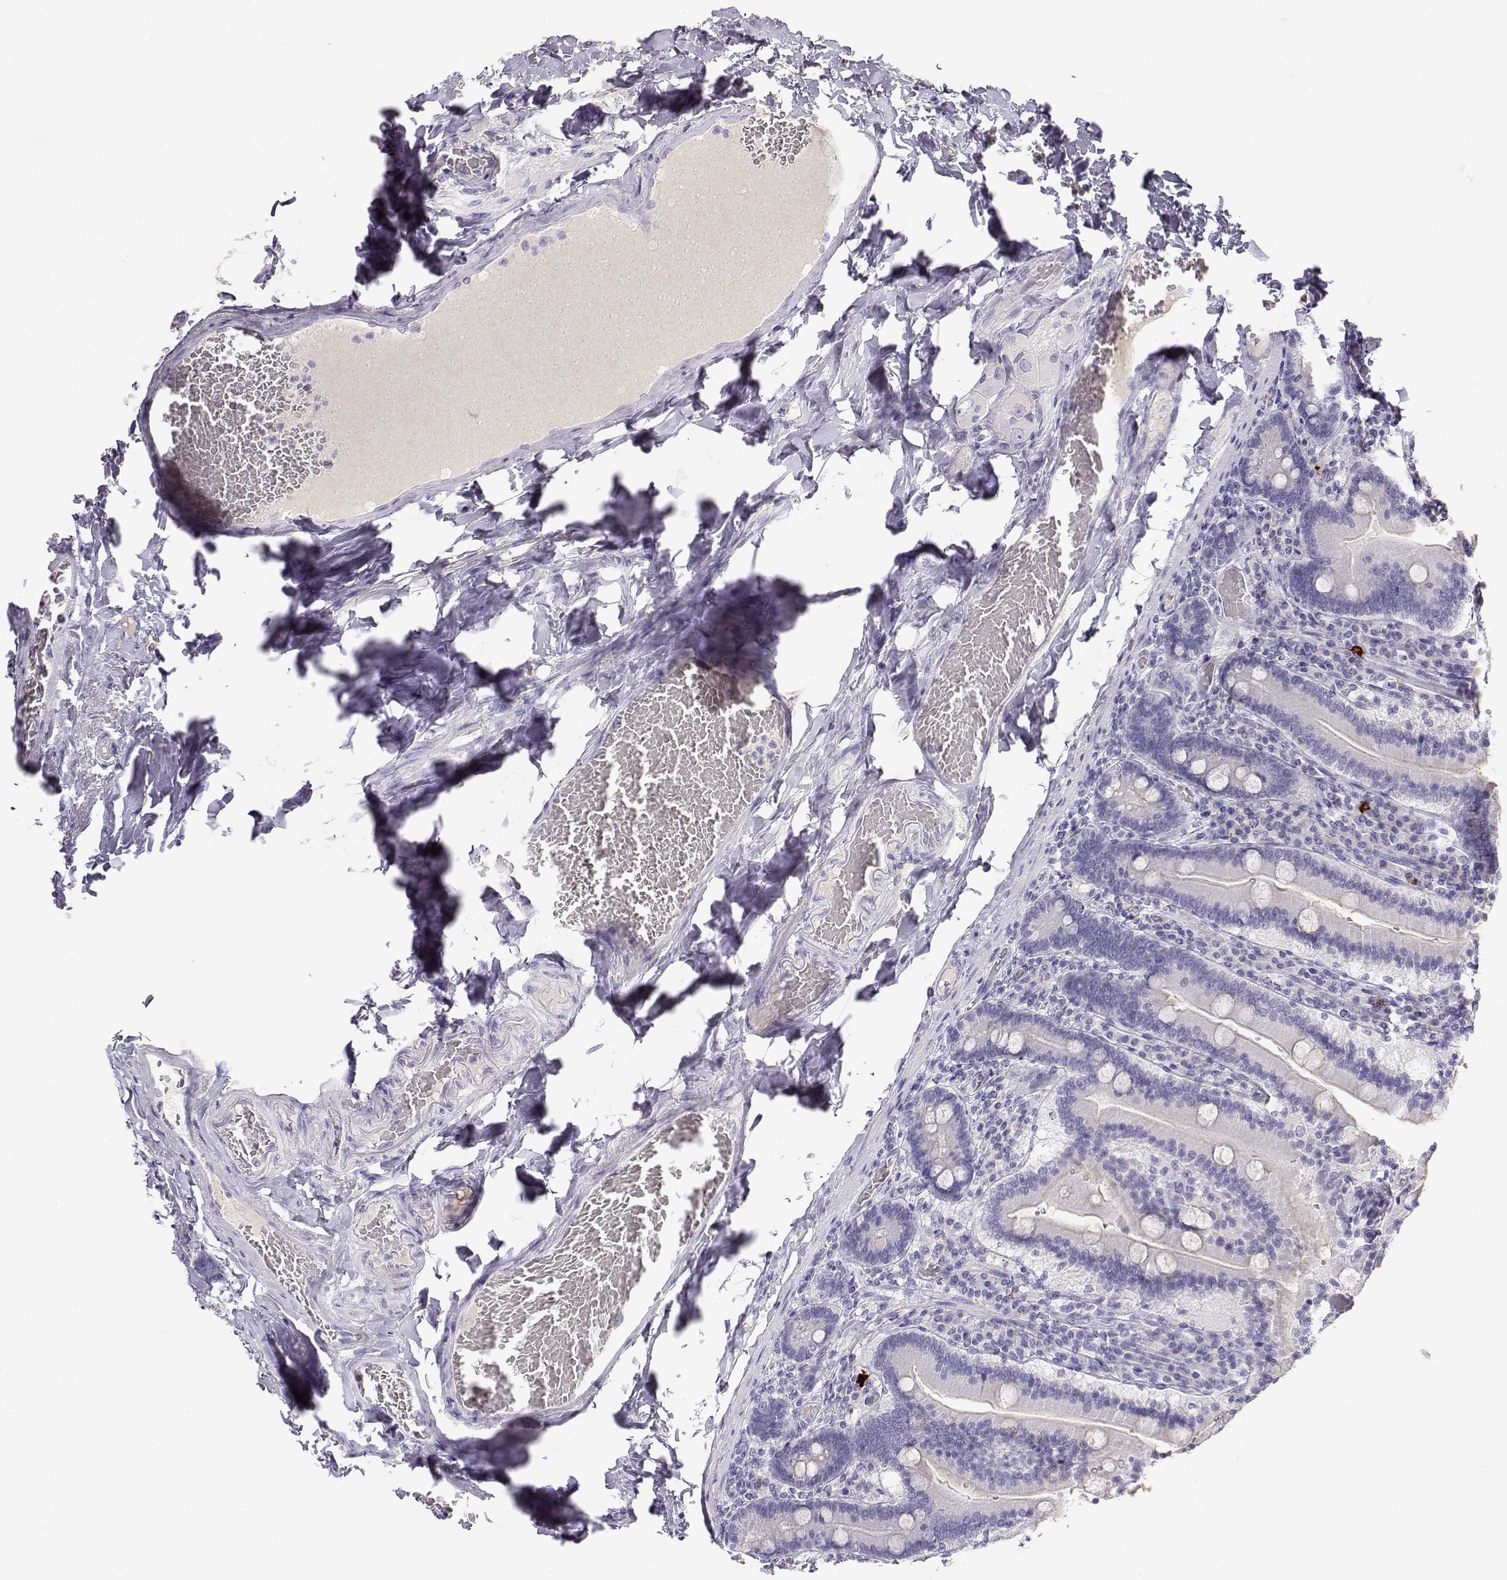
{"staining": {"intensity": "negative", "quantity": "none", "location": "none"}, "tissue": "duodenum", "cell_type": "Glandular cells", "image_type": "normal", "snomed": [{"axis": "morphology", "description": "Normal tissue, NOS"}, {"axis": "topography", "description": "Duodenum"}], "caption": "DAB immunohistochemical staining of unremarkable human duodenum shows no significant expression in glandular cells.", "gene": "GPR174", "patient": {"sex": "female", "age": 62}}